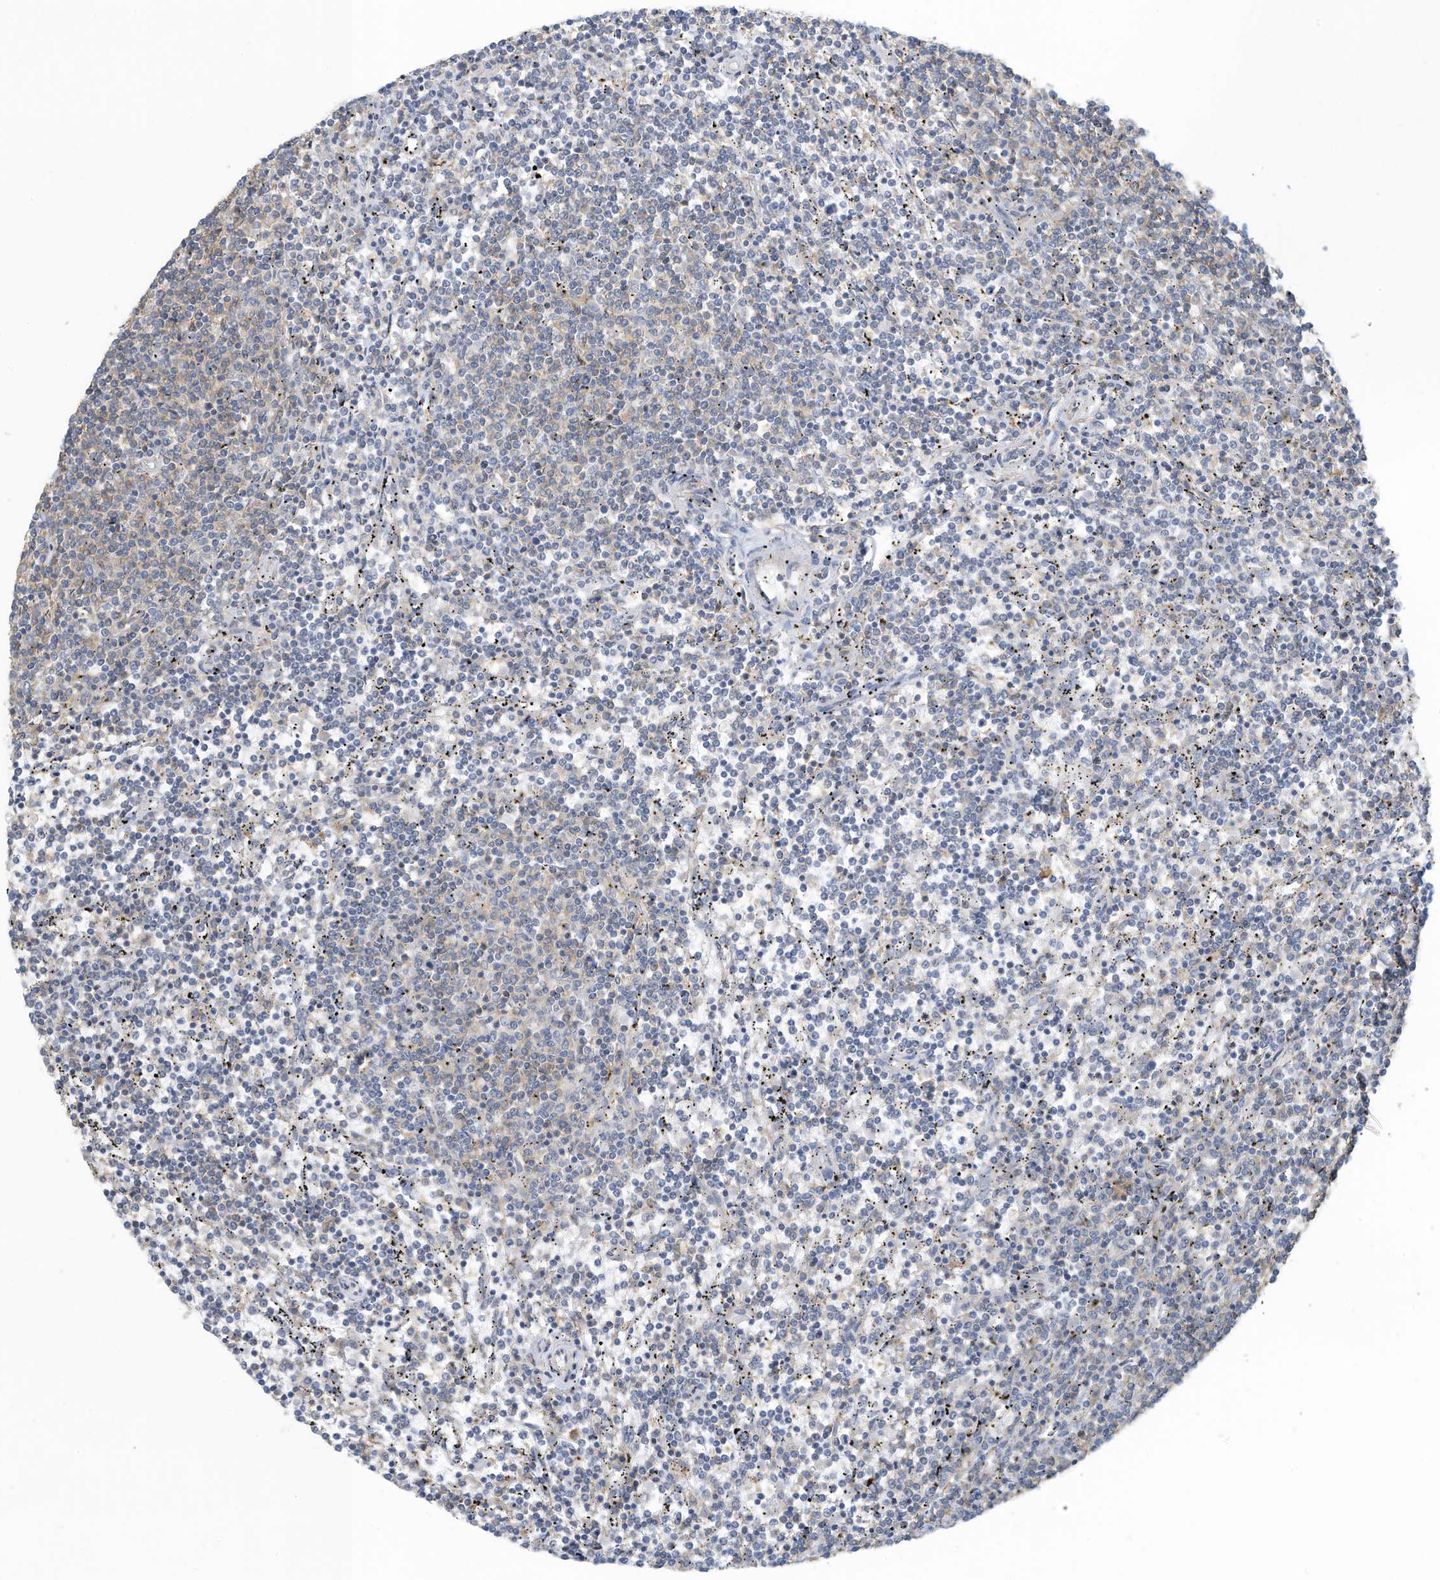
{"staining": {"intensity": "negative", "quantity": "none", "location": "none"}, "tissue": "lymphoma", "cell_type": "Tumor cells", "image_type": "cancer", "snomed": [{"axis": "morphology", "description": "Malignant lymphoma, non-Hodgkin's type, Low grade"}, {"axis": "topography", "description": "Spleen"}], "caption": "A high-resolution histopathology image shows immunohistochemistry staining of low-grade malignant lymphoma, non-Hodgkin's type, which exhibits no significant positivity in tumor cells.", "gene": "ZNF846", "patient": {"sex": "female", "age": 50}}